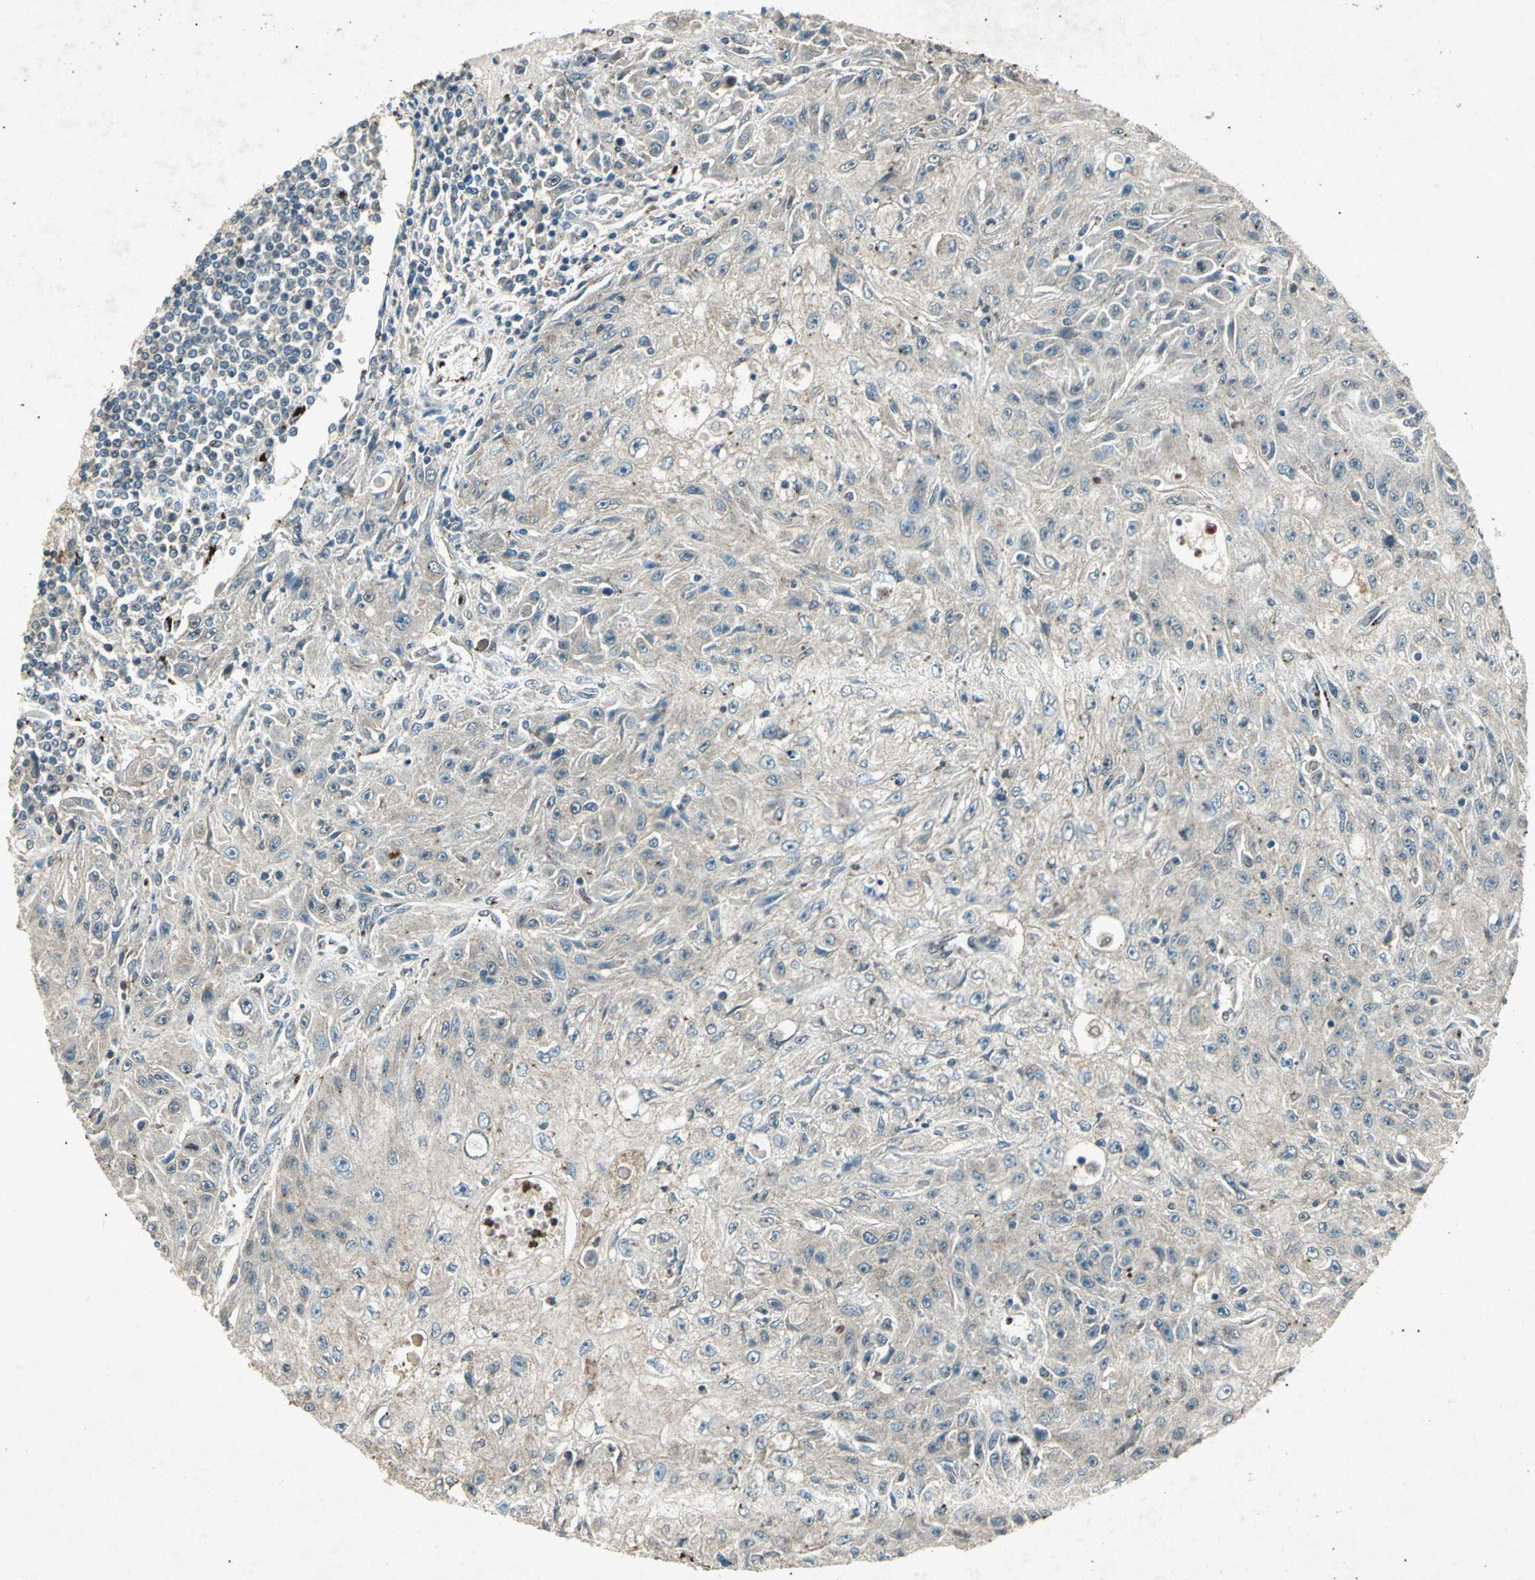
{"staining": {"intensity": "weak", "quantity": "<25%", "location": "cytoplasmic/membranous"}, "tissue": "skin cancer", "cell_type": "Tumor cells", "image_type": "cancer", "snomed": [{"axis": "morphology", "description": "Squamous cell carcinoma, NOS"}, {"axis": "topography", "description": "Skin"}], "caption": "A high-resolution image shows immunohistochemistry staining of skin cancer (squamous cell carcinoma), which displays no significant staining in tumor cells.", "gene": "PSEN1", "patient": {"sex": "male", "age": 75}}